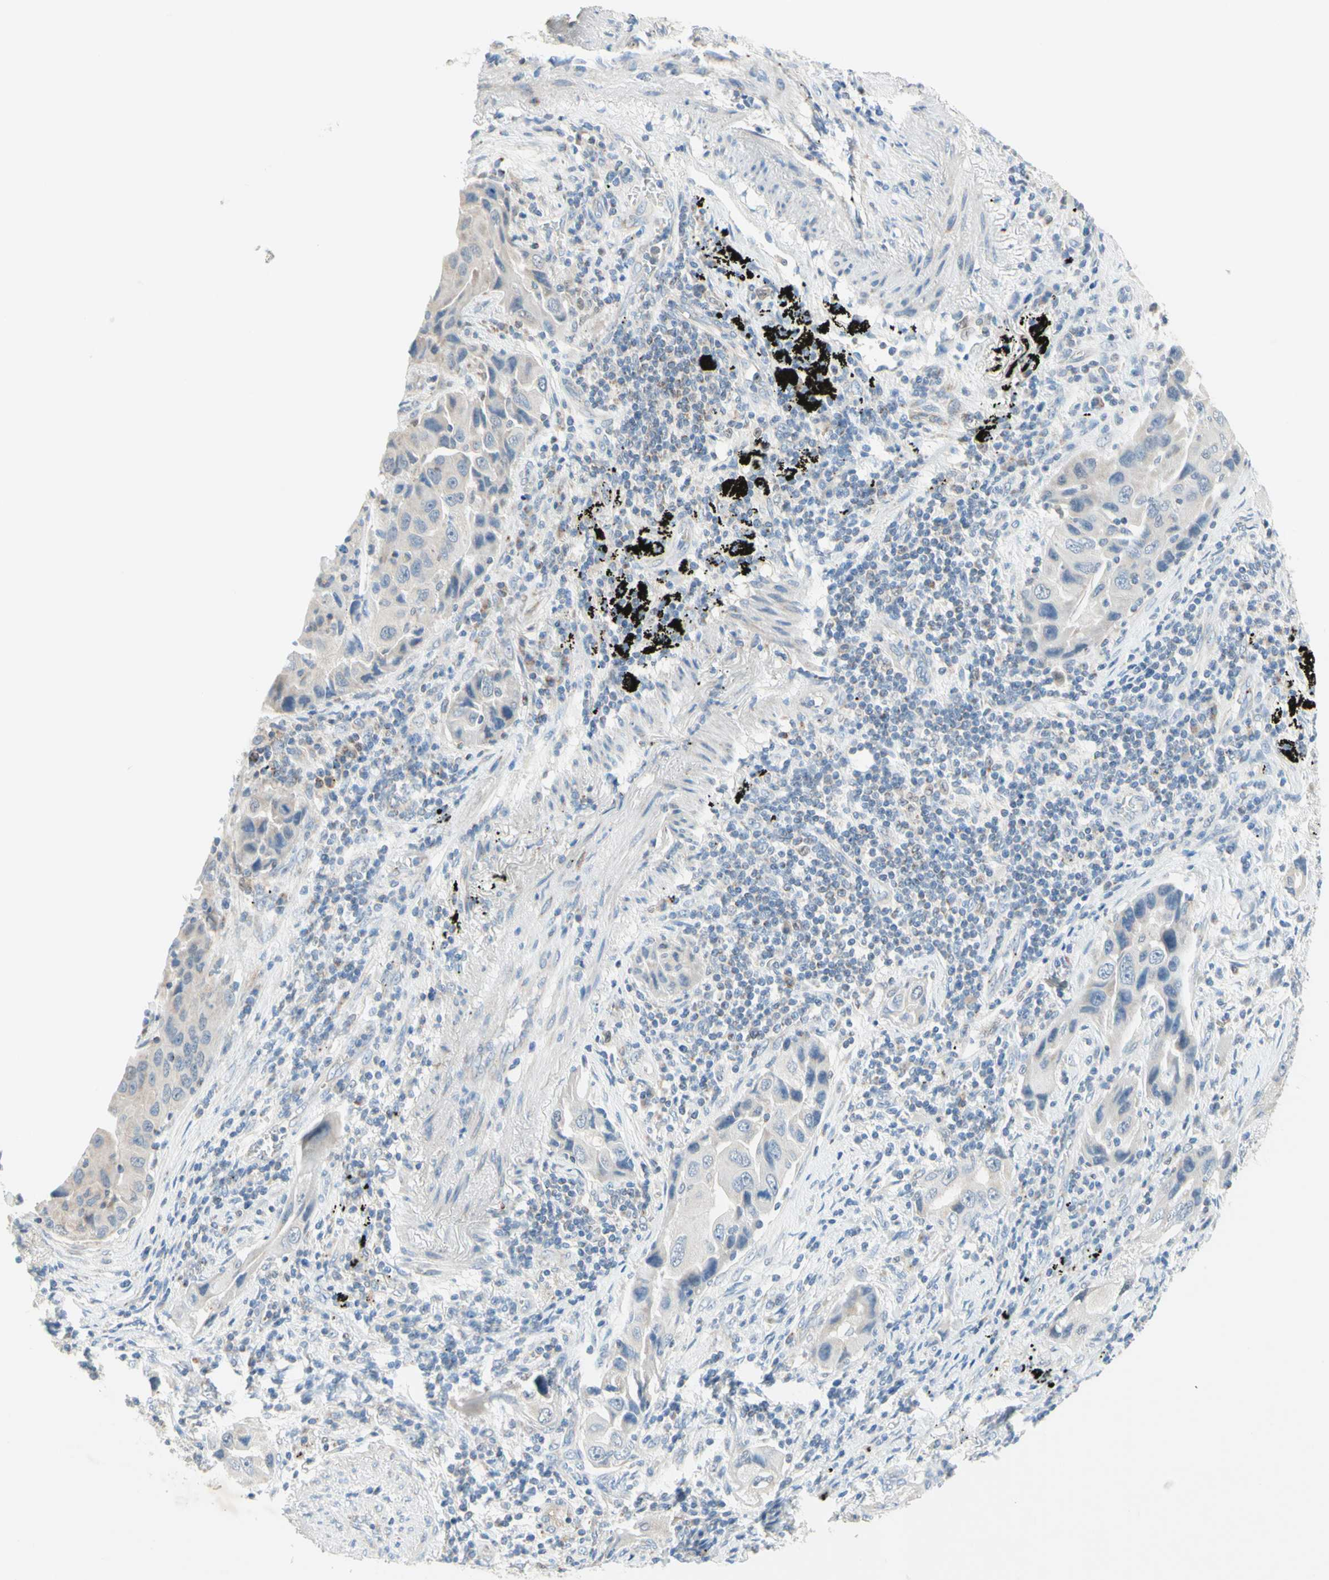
{"staining": {"intensity": "weak", "quantity": "25%-75%", "location": "cytoplasmic/membranous"}, "tissue": "lung cancer", "cell_type": "Tumor cells", "image_type": "cancer", "snomed": [{"axis": "morphology", "description": "Adenocarcinoma, NOS"}, {"axis": "topography", "description": "Lung"}], "caption": "Immunohistochemistry of lung cancer exhibits low levels of weak cytoplasmic/membranous positivity in about 25%-75% of tumor cells.", "gene": "MFF", "patient": {"sex": "female", "age": 65}}